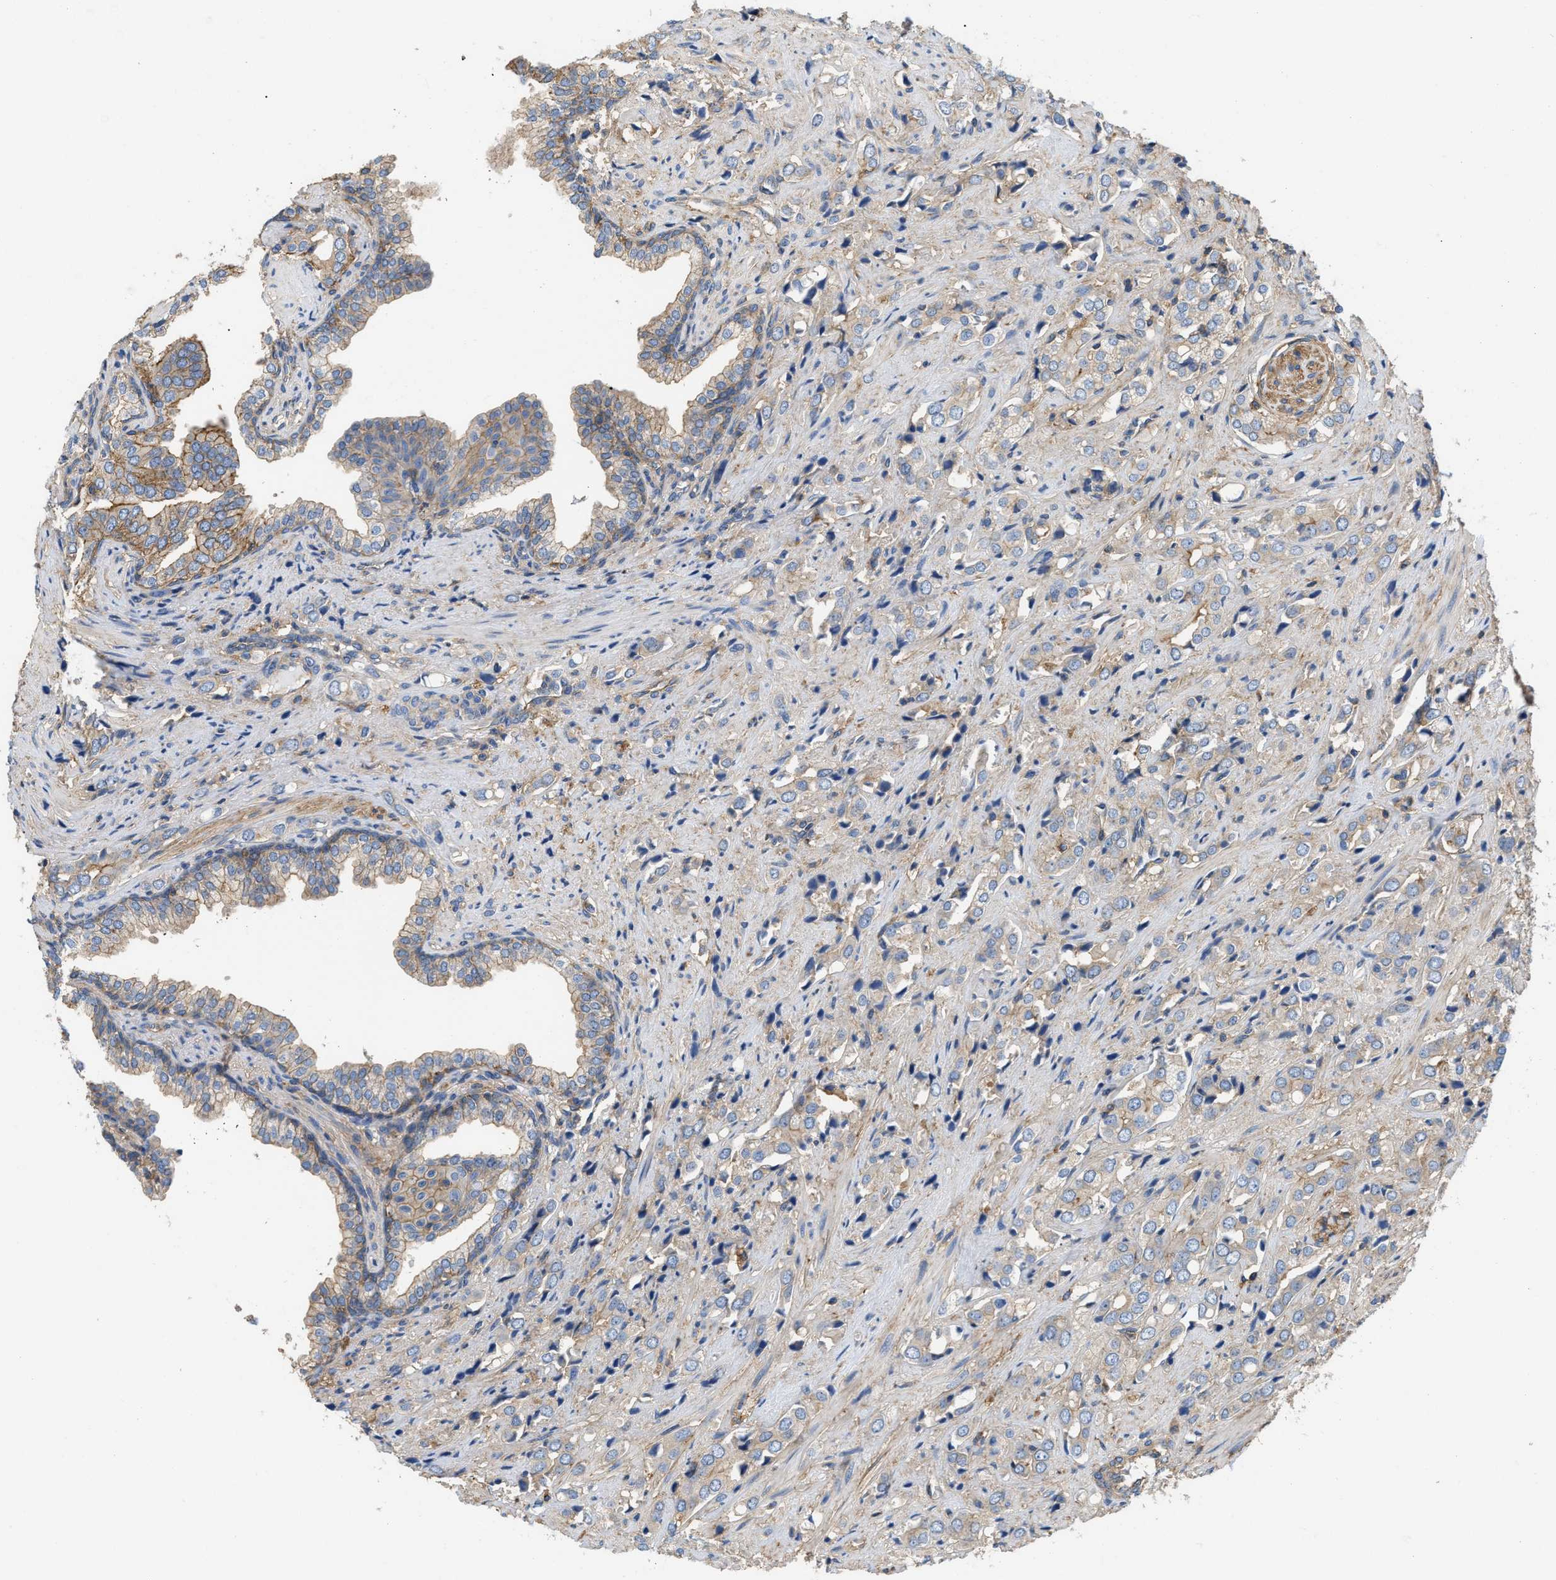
{"staining": {"intensity": "weak", "quantity": "25%-75%", "location": "cytoplasmic/membranous"}, "tissue": "prostate cancer", "cell_type": "Tumor cells", "image_type": "cancer", "snomed": [{"axis": "morphology", "description": "Adenocarcinoma, High grade"}, {"axis": "topography", "description": "Prostate"}], "caption": "Immunohistochemical staining of human adenocarcinoma (high-grade) (prostate) demonstrates low levels of weak cytoplasmic/membranous staining in about 25%-75% of tumor cells. Ihc stains the protein in brown and the nuclei are stained blue.", "gene": "GNB4", "patient": {"sex": "male", "age": 52}}